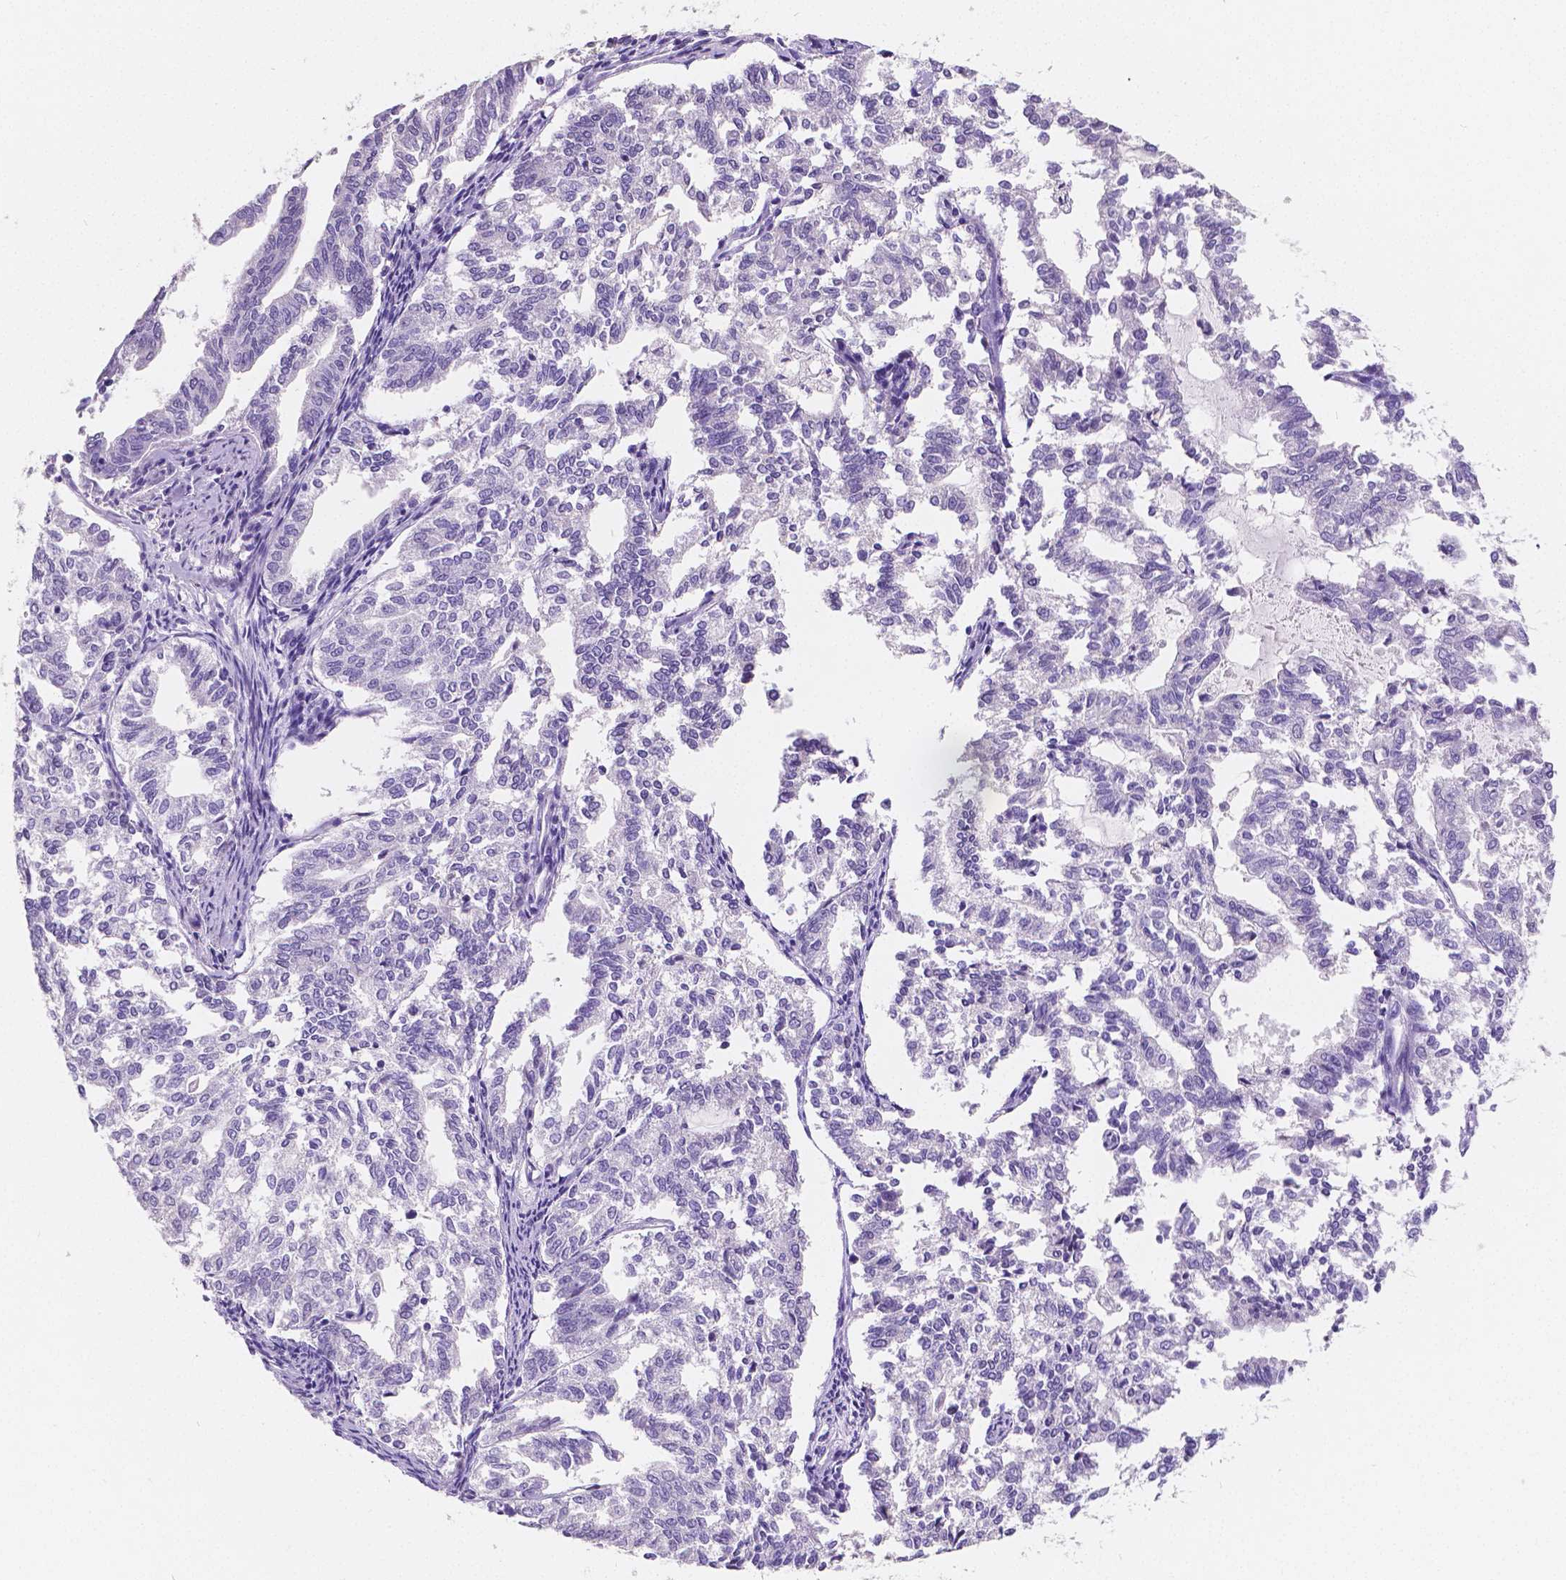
{"staining": {"intensity": "negative", "quantity": "none", "location": "none"}, "tissue": "endometrial cancer", "cell_type": "Tumor cells", "image_type": "cancer", "snomed": [{"axis": "morphology", "description": "Adenocarcinoma, NOS"}, {"axis": "topography", "description": "Endometrium"}], "caption": "The IHC image has no significant staining in tumor cells of adenocarcinoma (endometrial) tissue. (Stains: DAB (3,3'-diaminobenzidine) IHC with hematoxylin counter stain, Microscopy: brightfield microscopy at high magnification).", "gene": "SATB2", "patient": {"sex": "female", "age": 79}}